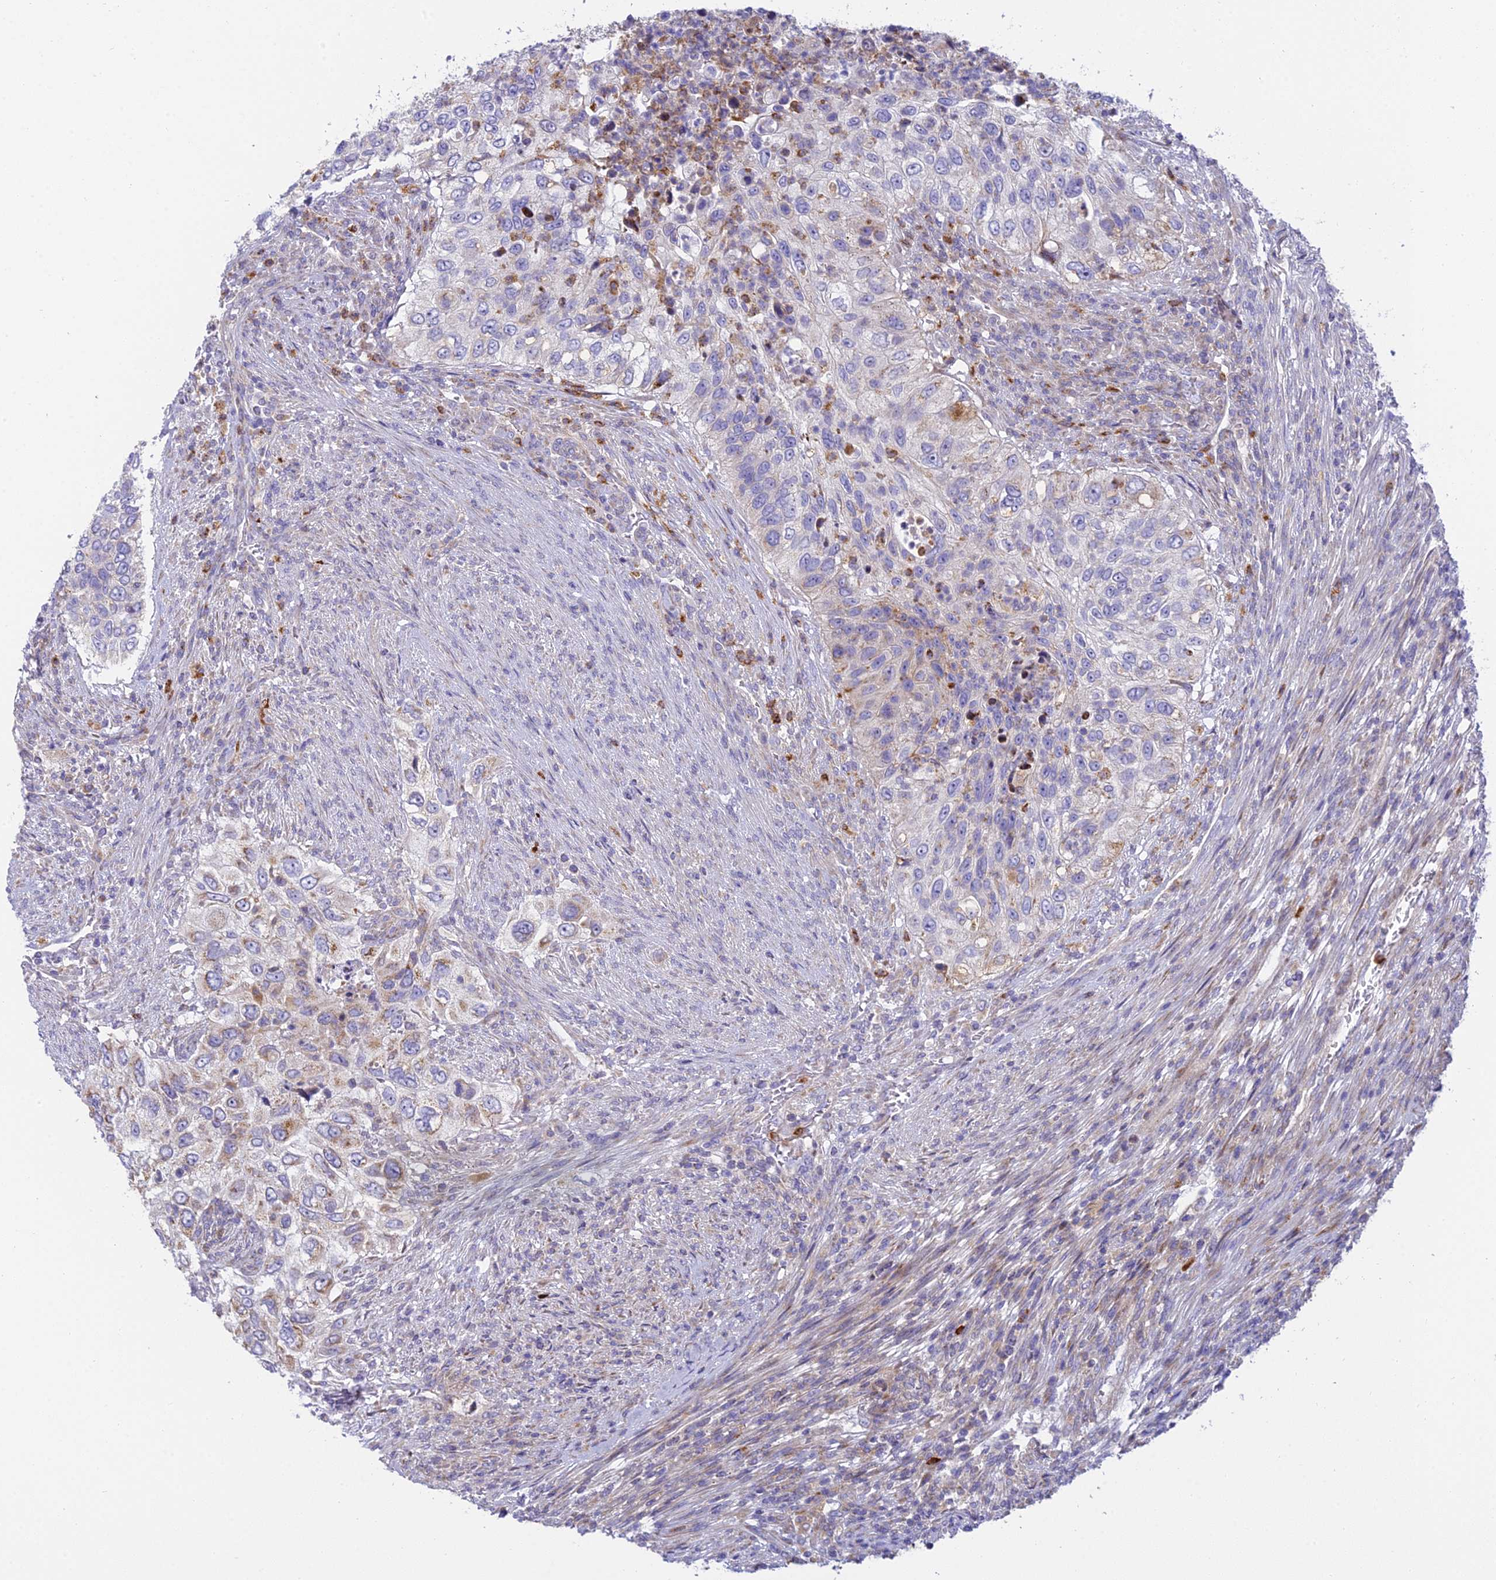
{"staining": {"intensity": "weak", "quantity": "<25%", "location": "cytoplasmic/membranous"}, "tissue": "urothelial cancer", "cell_type": "Tumor cells", "image_type": "cancer", "snomed": [{"axis": "morphology", "description": "Urothelial carcinoma, High grade"}, {"axis": "topography", "description": "Urinary bladder"}], "caption": "Immunohistochemical staining of human urothelial cancer shows no significant staining in tumor cells.", "gene": "CLCN7", "patient": {"sex": "female", "age": 60}}